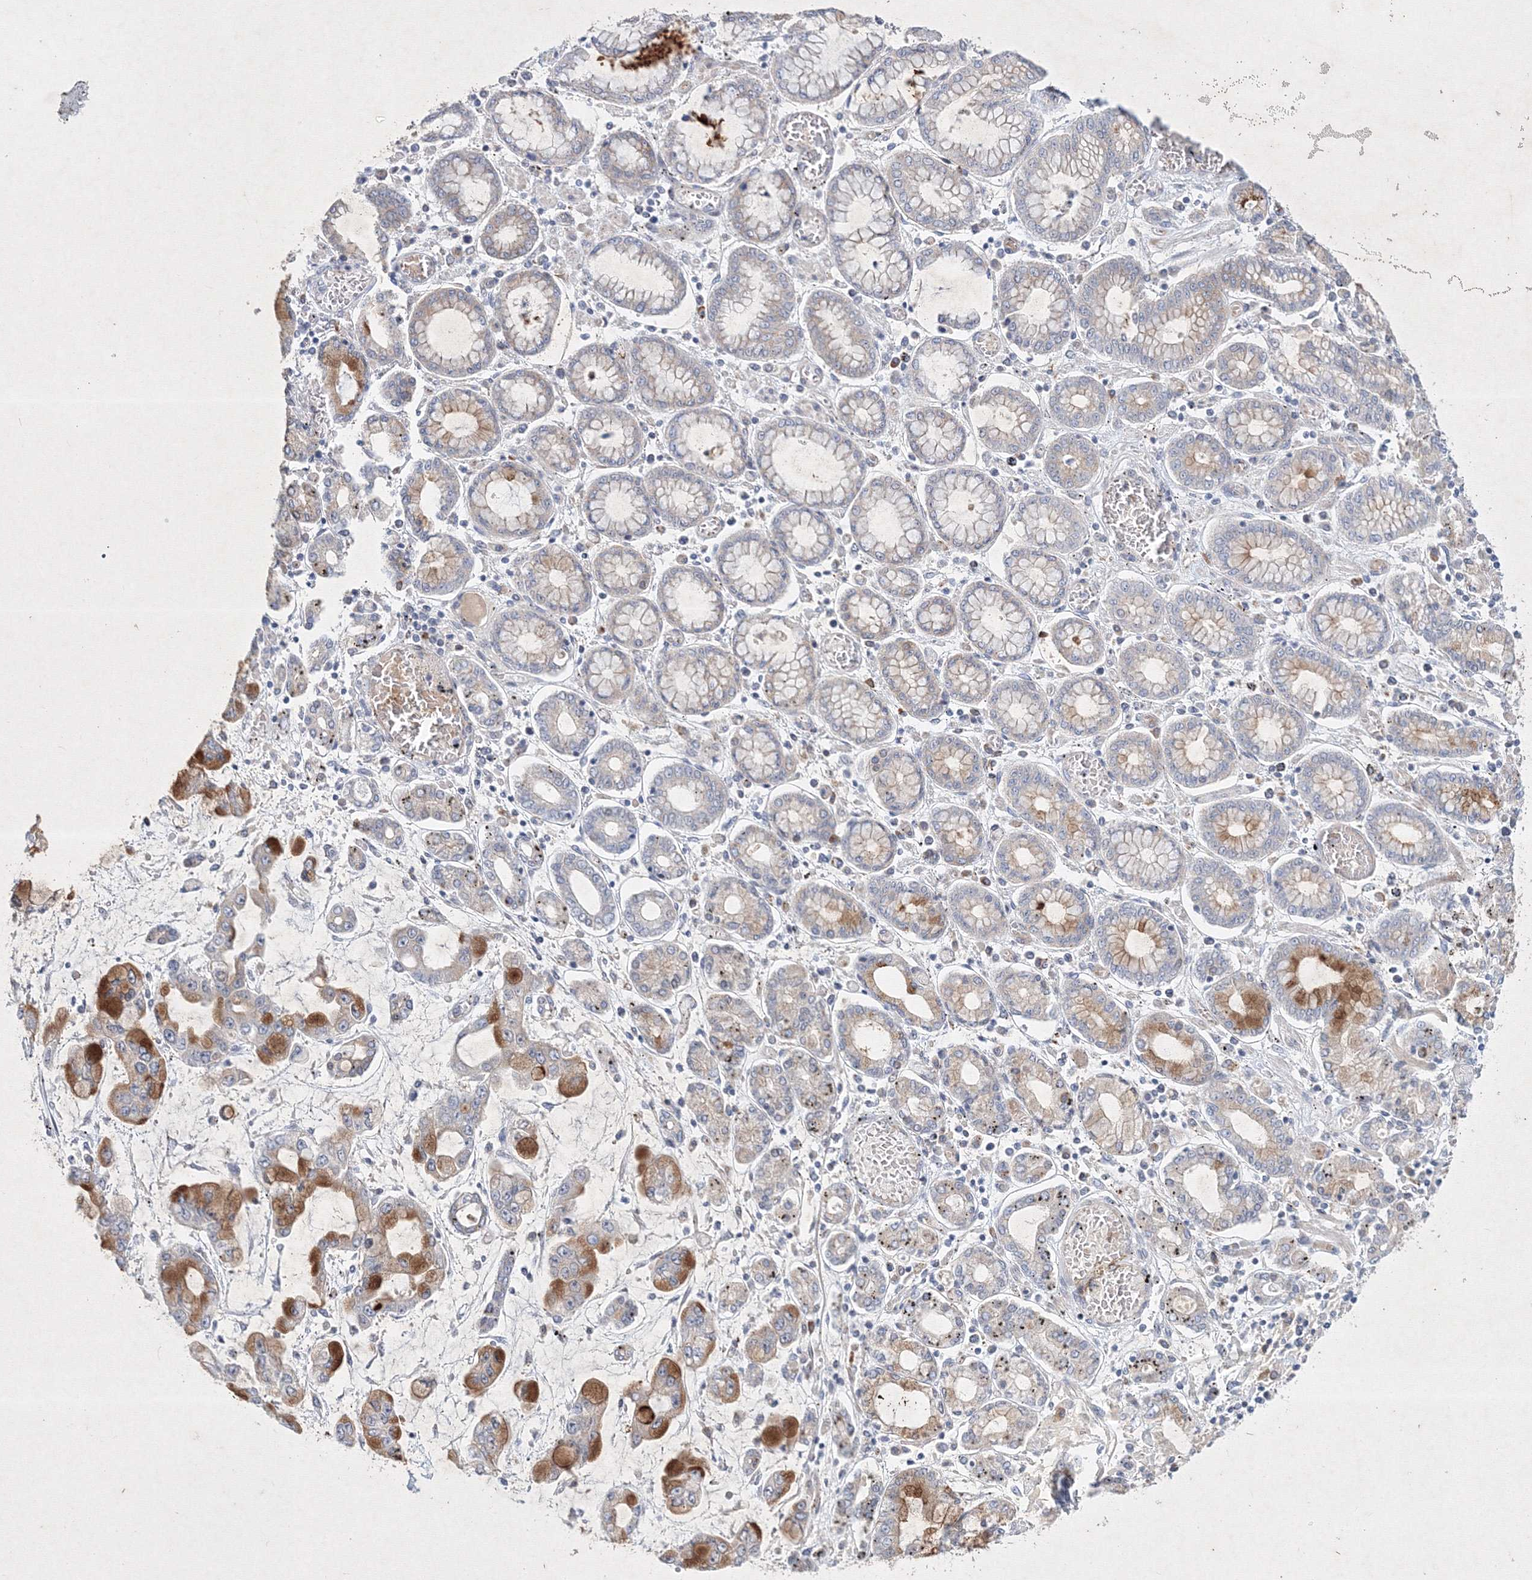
{"staining": {"intensity": "moderate", "quantity": "25%-75%", "location": "cytoplasmic/membranous"}, "tissue": "stomach cancer", "cell_type": "Tumor cells", "image_type": "cancer", "snomed": [{"axis": "morphology", "description": "Normal tissue, NOS"}, {"axis": "morphology", "description": "Adenocarcinoma, NOS"}, {"axis": "topography", "description": "Stomach, upper"}, {"axis": "topography", "description": "Stomach"}], "caption": "A medium amount of moderate cytoplasmic/membranous staining is appreciated in approximately 25%-75% of tumor cells in stomach cancer tissue.", "gene": "CXXC4", "patient": {"sex": "male", "age": 76}}